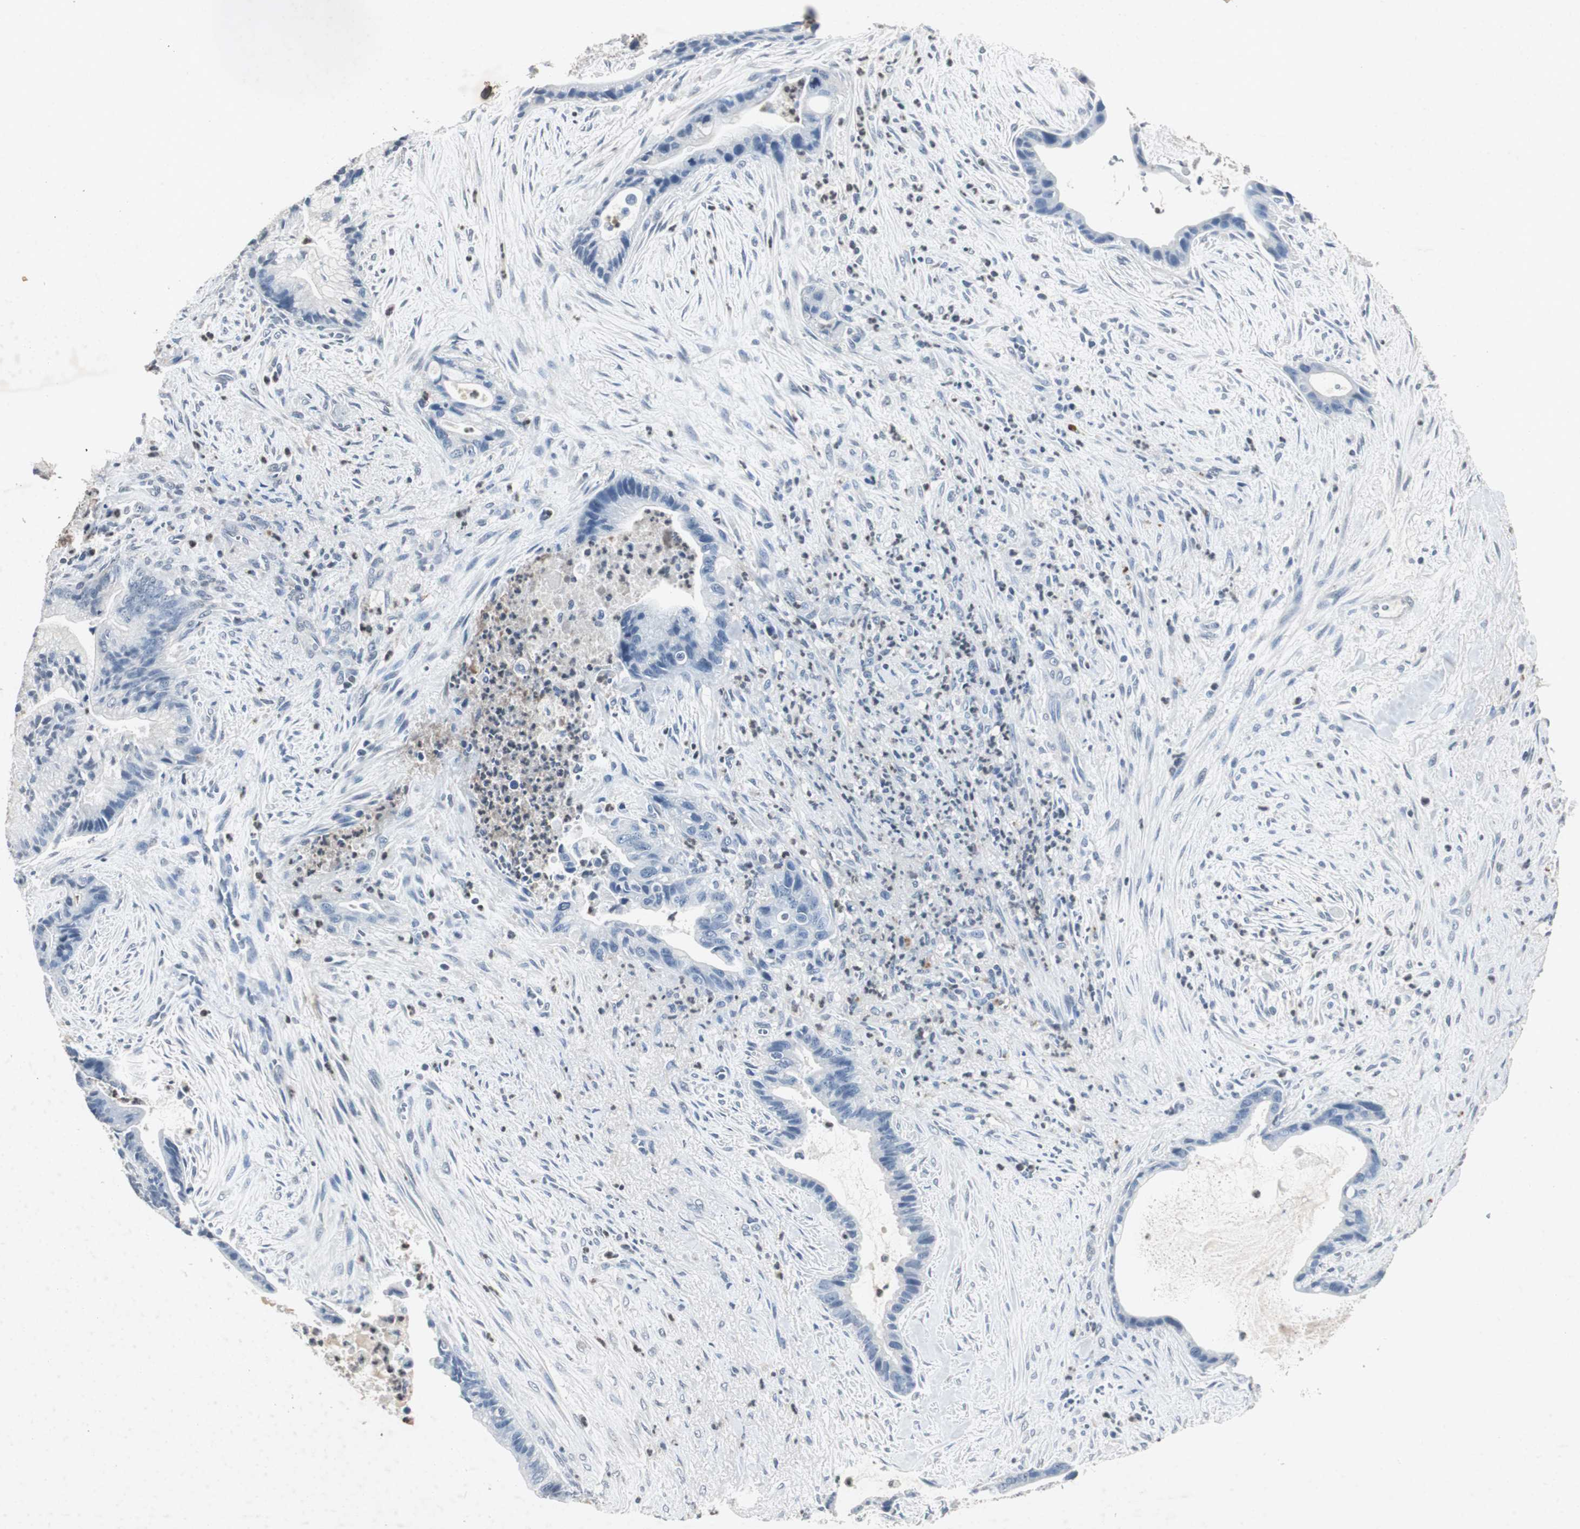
{"staining": {"intensity": "negative", "quantity": "none", "location": "none"}, "tissue": "liver cancer", "cell_type": "Tumor cells", "image_type": "cancer", "snomed": [{"axis": "morphology", "description": "Cholangiocarcinoma"}, {"axis": "topography", "description": "Liver"}], "caption": "There is no significant positivity in tumor cells of liver cholangiocarcinoma.", "gene": "ADNP2", "patient": {"sex": "female", "age": 55}}